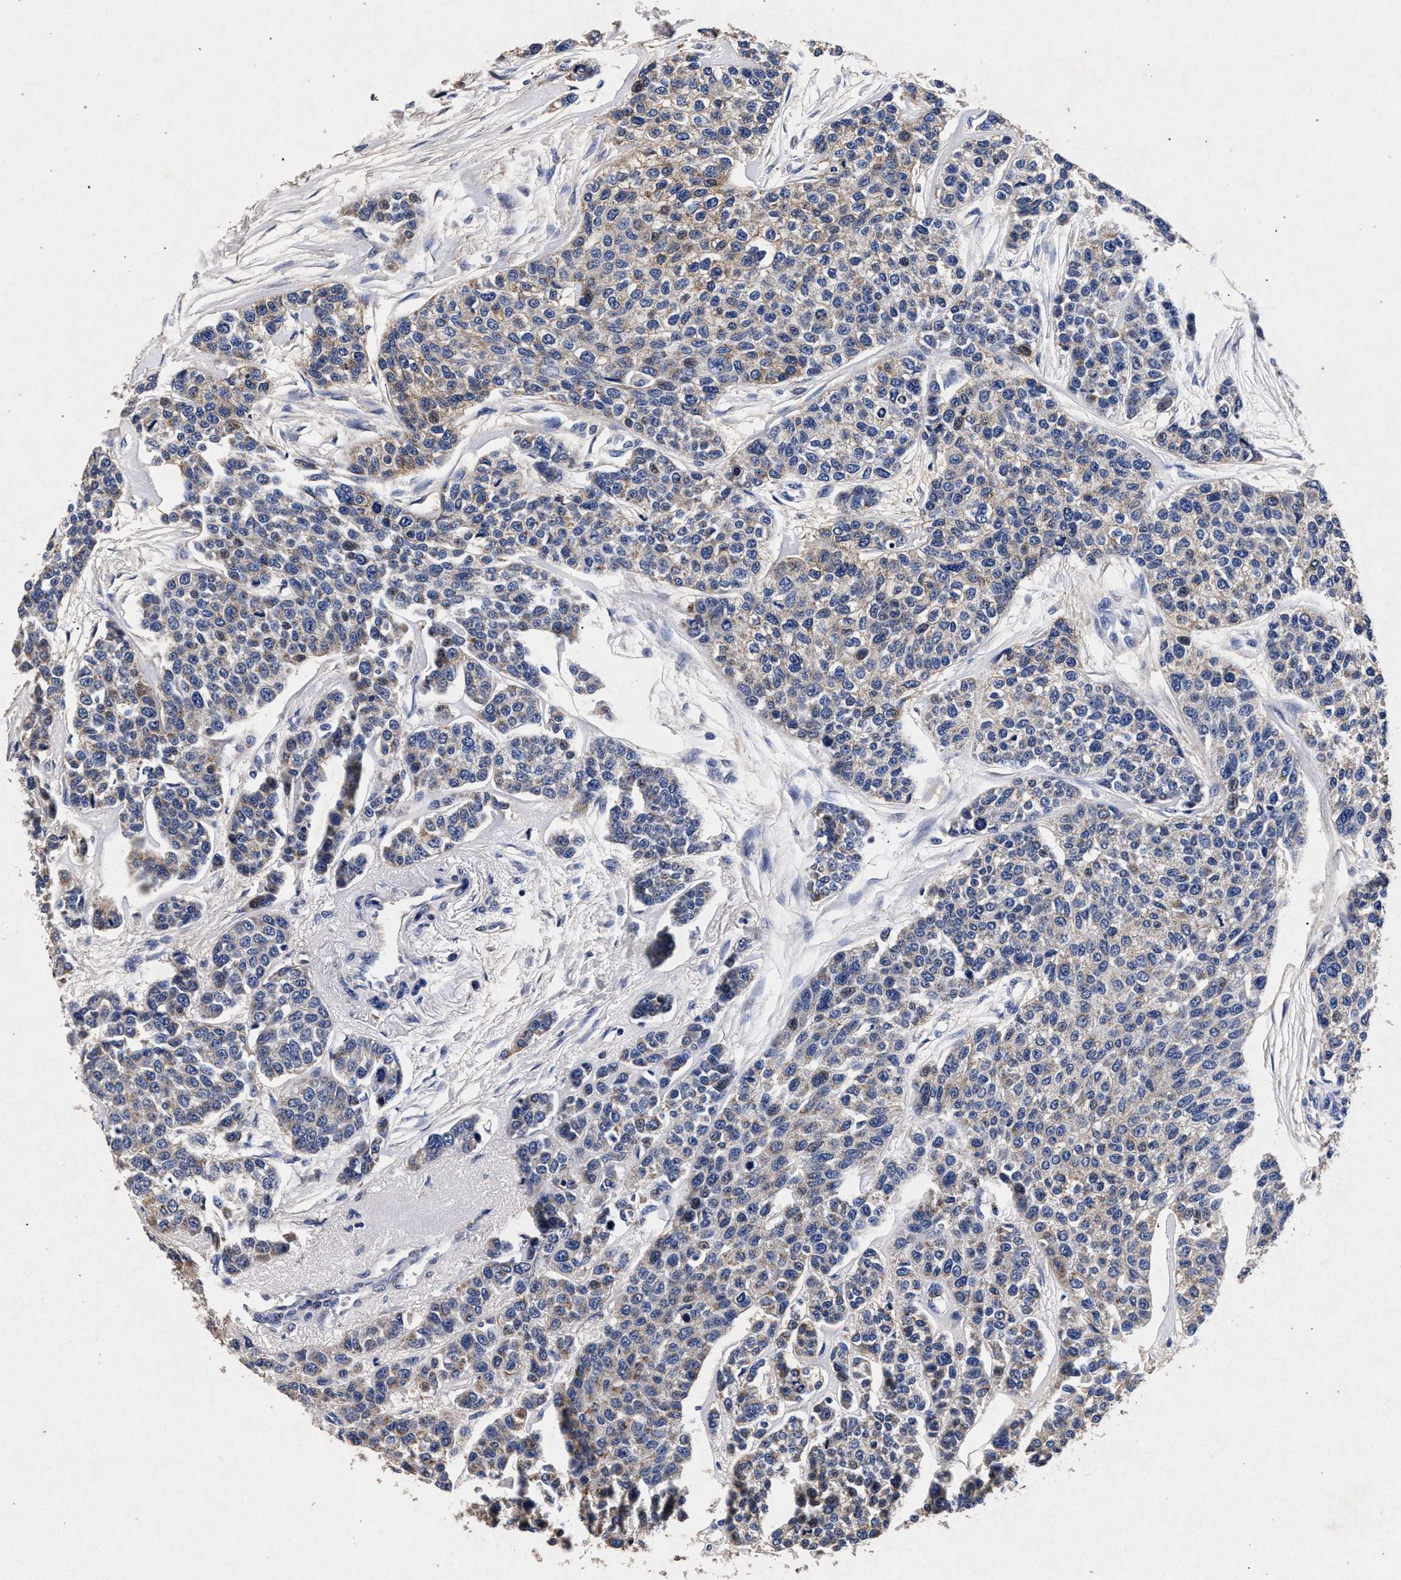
{"staining": {"intensity": "weak", "quantity": "<25%", "location": "cytoplasmic/membranous"}, "tissue": "breast cancer", "cell_type": "Tumor cells", "image_type": "cancer", "snomed": [{"axis": "morphology", "description": "Duct carcinoma"}, {"axis": "topography", "description": "Breast"}], "caption": "The image demonstrates no significant staining in tumor cells of breast infiltrating ductal carcinoma.", "gene": "ATP1A2", "patient": {"sex": "female", "age": 51}}